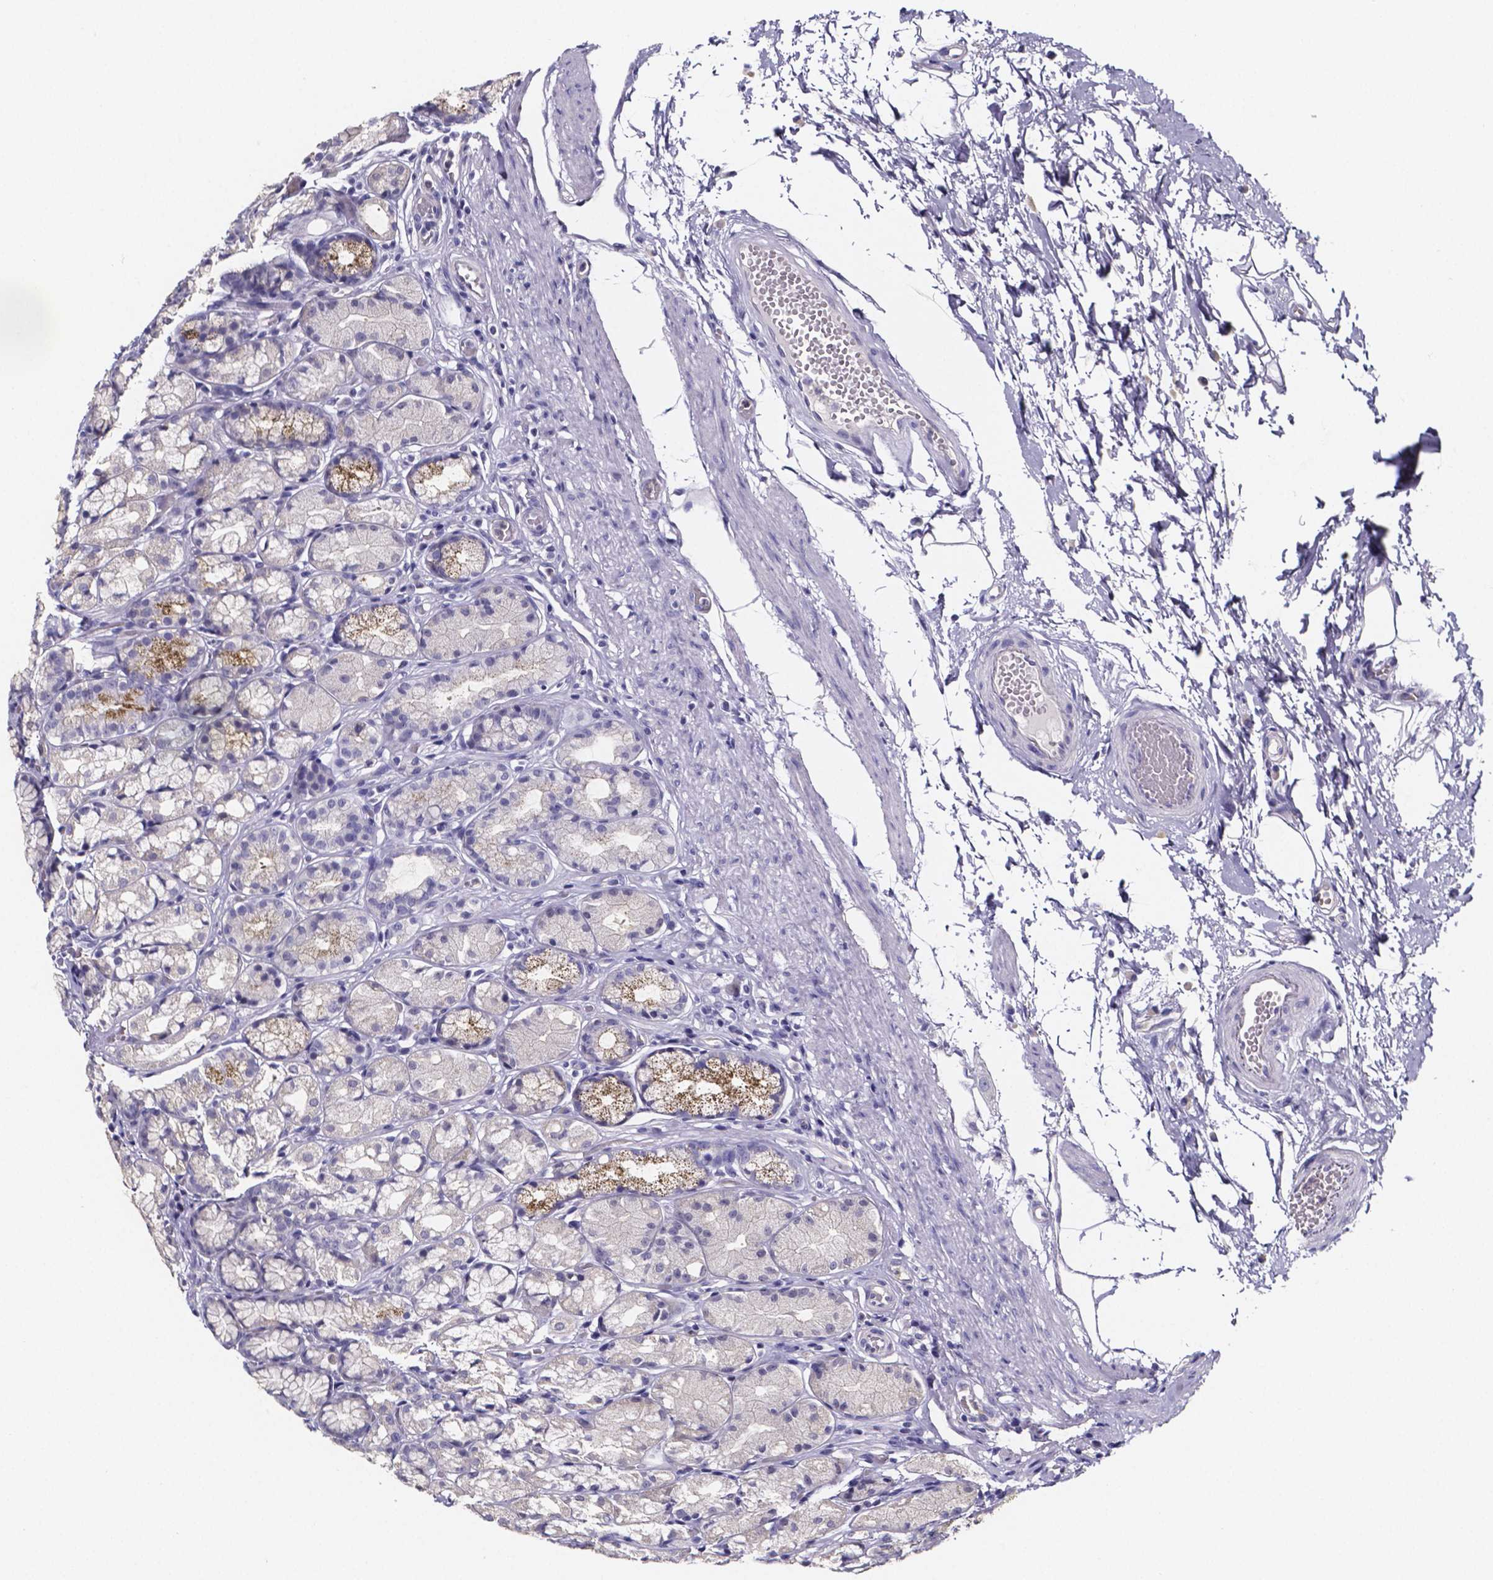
{"staining": {"intensity": "negative", "quantity": "none", "location": "none"}, "tissue": "stomach", "cell_type": "Glandular cells", "image_type": "normal", "snomed": [{"axis": "morphology", "description": "Normal tissue, NOS"}, {"axis": "topography", "description": "Stomach"}], "caption": "This photomicrograph is of unremarkable stomach stained with immunohistochemistry (IHC) to label a protein in brown with the nuclei are counter-stained blue. There is no positivity in glandular cells.", "gene": "IZUMO1", "patient": {"sex": "male", "age": 70}}